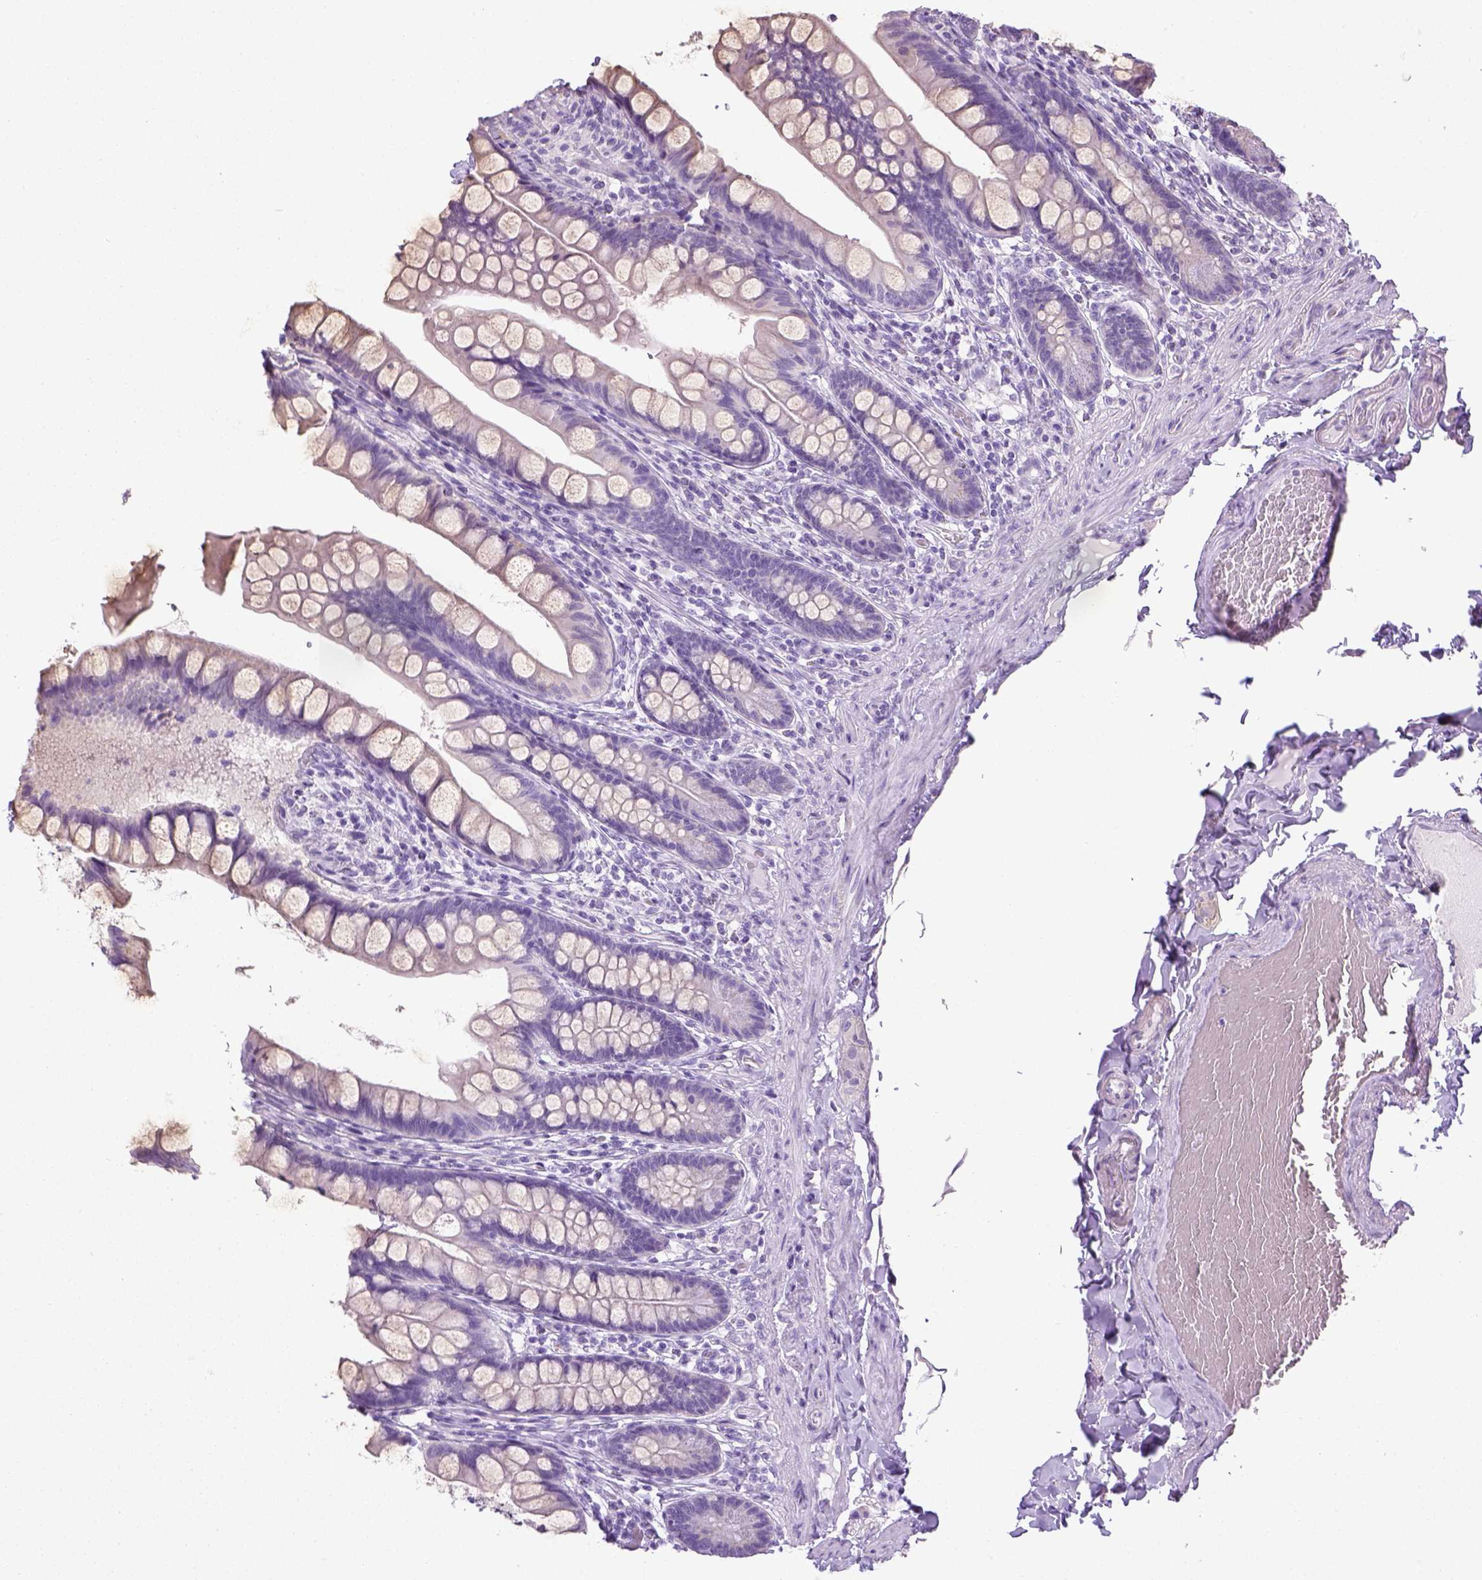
{"staining": {"intensity": "negative", "quantity": "none", "location": "none"}, "tissue": "small intestine", "cell_type": "Glandular cells", "image_type": "normal", "snomed": [{"axis": "morphology", "description": "Normal tissue, NOS"}, {"axis": "topography", "description": "Small intestine"}], "caption": "IHC micrograph of normal human small intestine stained for a protein (brown), which shows no expression in glandular cells.", "gene": "LGSN", "patient": {"sex": "male", "age": 70}}